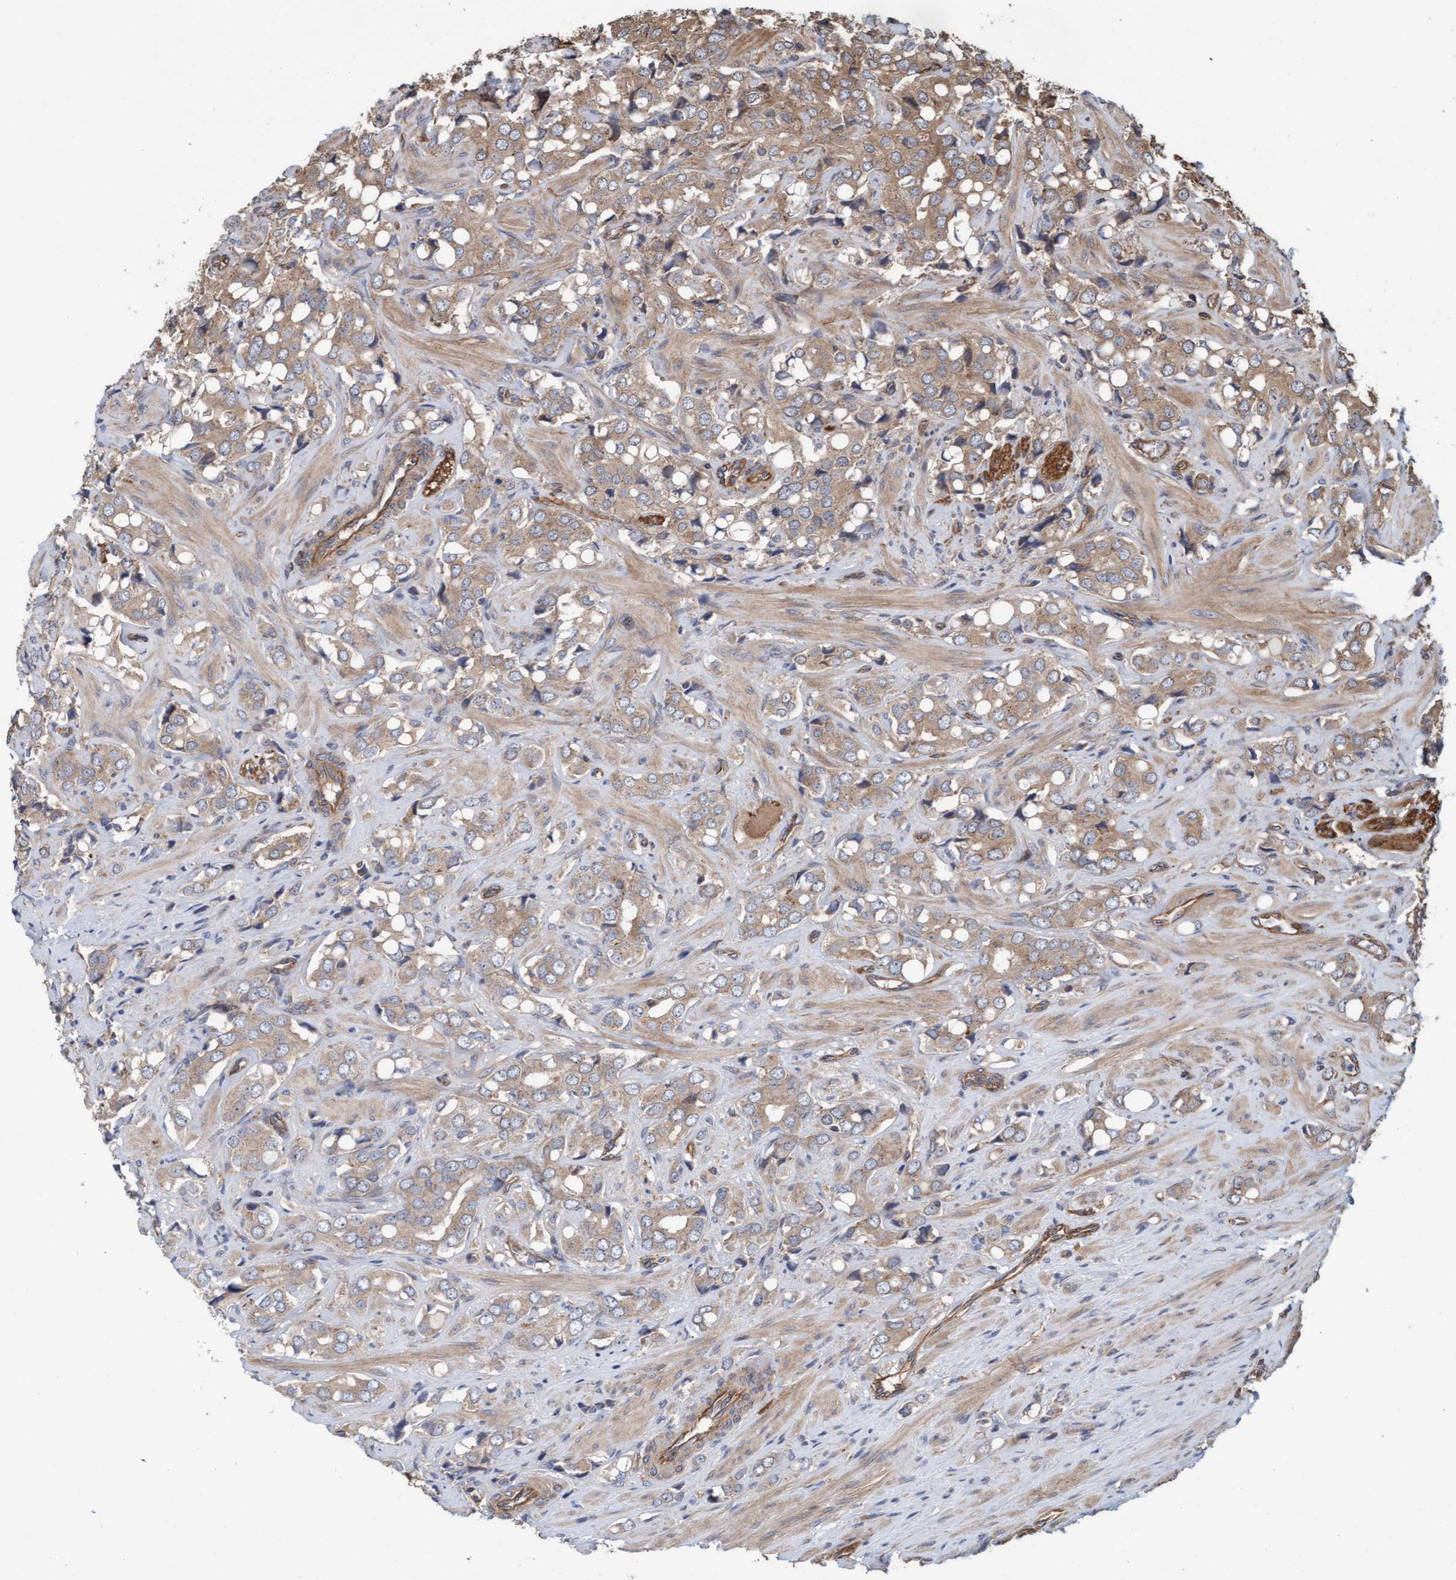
{"staining": {"intensity": "moderate", "quantity": ">75%", "location": "cytoplasmic/membranous"}, "tissue": "prostate cancer", "cell_type": "Tumor cells", "image_type": "cancer", "snomed": [{"axis": "morphology", "description": "Adenocarcinoma, High grade"}, {"axis": "topography", "description": "Prostate"}], "caption": "Immunohistochemical staining of human prostate adenocarcinoma (high-grade) exhibits medium levels of moderate cytoplasmic/membranous positivity in about >75% of tumor cells.", "gene": "CDC42EP4", "patient": {"sex": "male", "age": 52}}